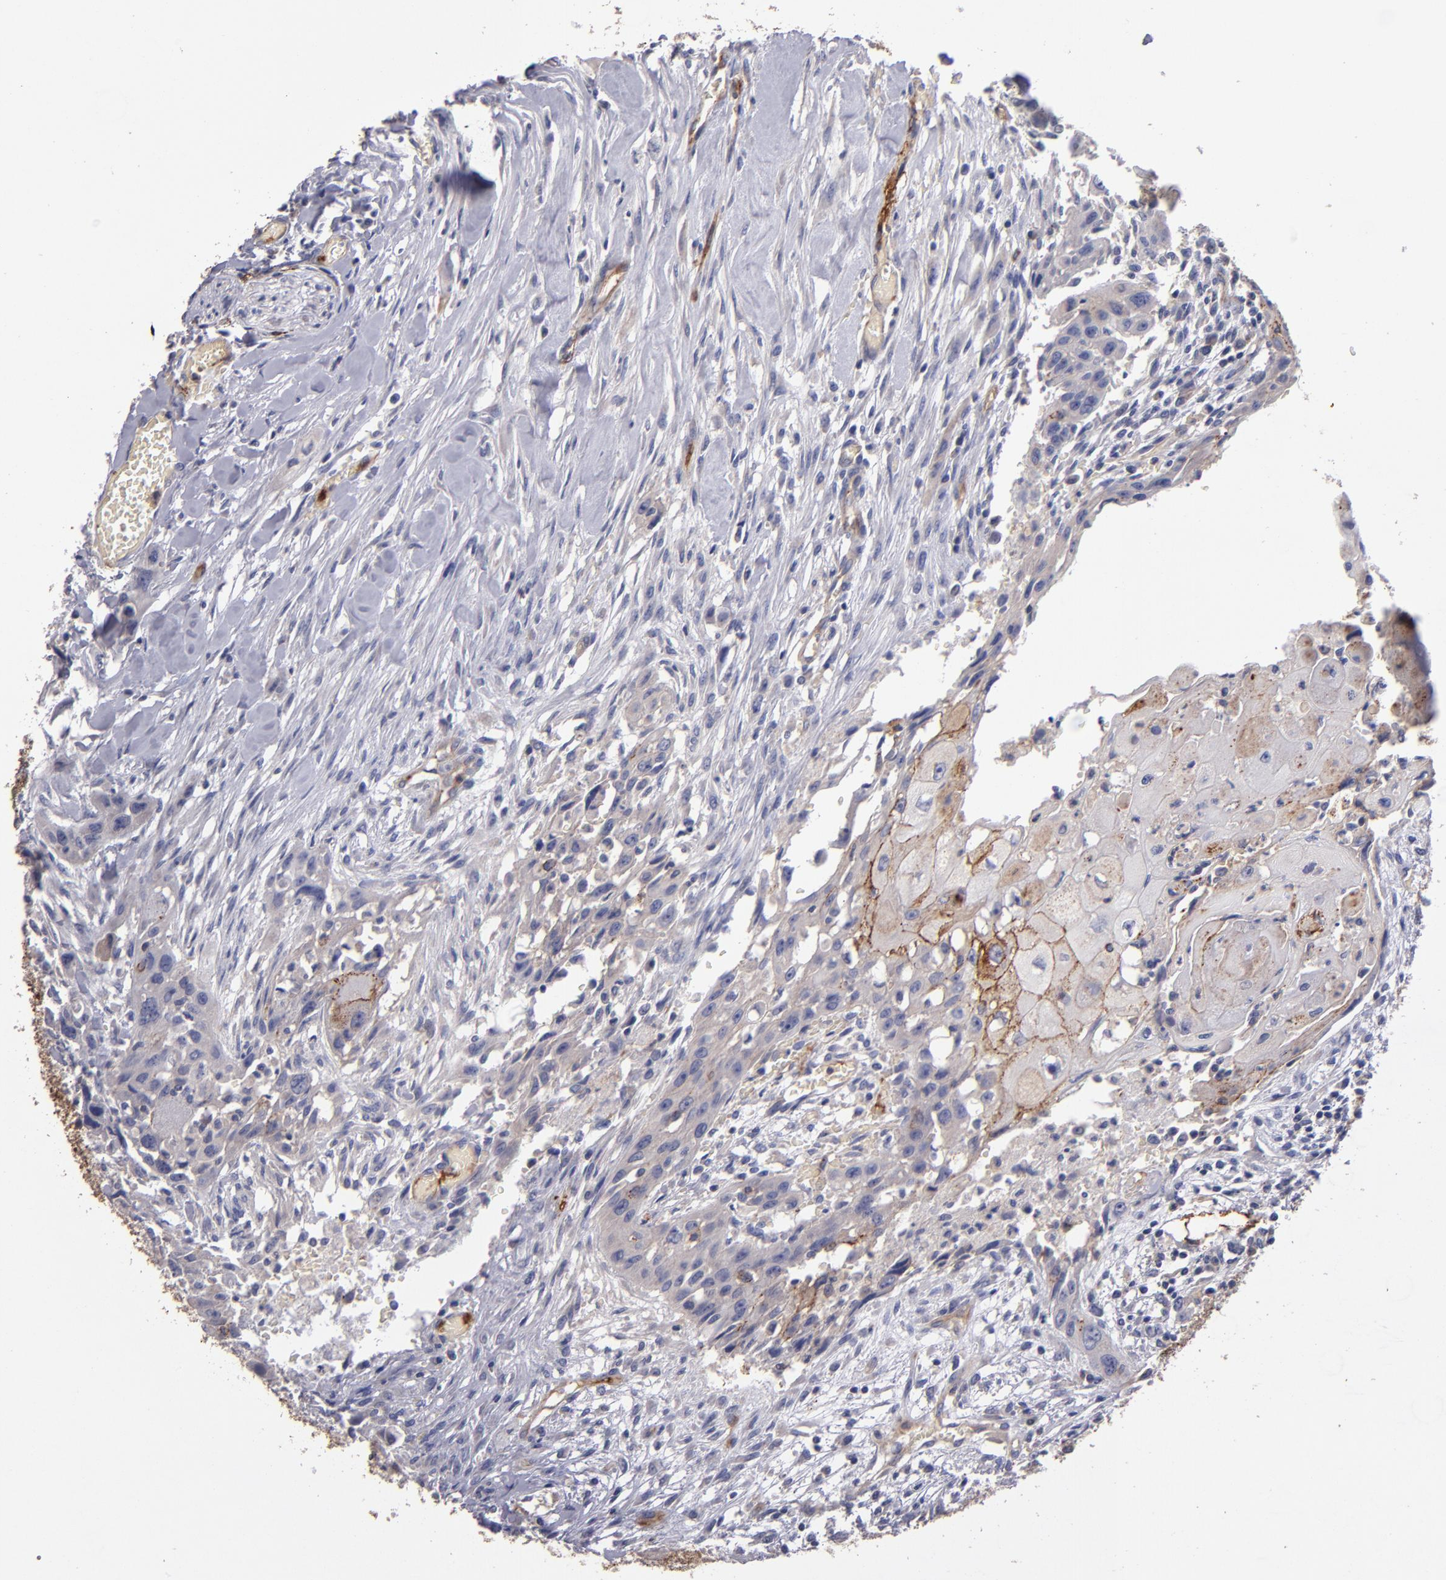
{"staining": {"intensity": "weak", "quantity": "25%-75%", "location": "cytoplasmic/membranous"}, "tissue": "head and neck cancer", "cell_type": "Tumor cells", "image_type": "cancer", "snomed": [{"axis": "morphology", "description": "Neoplasm, malignant, NOS"}, {"axis": "topography", "description": "Salivary gland"}, {"axis": "topography", "description": "Head-Neck"}], "caption": "Immunohistochemistry (DAB (3,3'-diaminobenzidine)) staining of human neoplasm (malignant) (head and neck) shows weak cytoplasmic/membranous protein staining in approximately 25%-75% of tumor cells. Ihc stains the protein in brown and the nuclei are stained blue.", "gene": "CLDN5", "patient": {"sex": "male", "age": 43}}